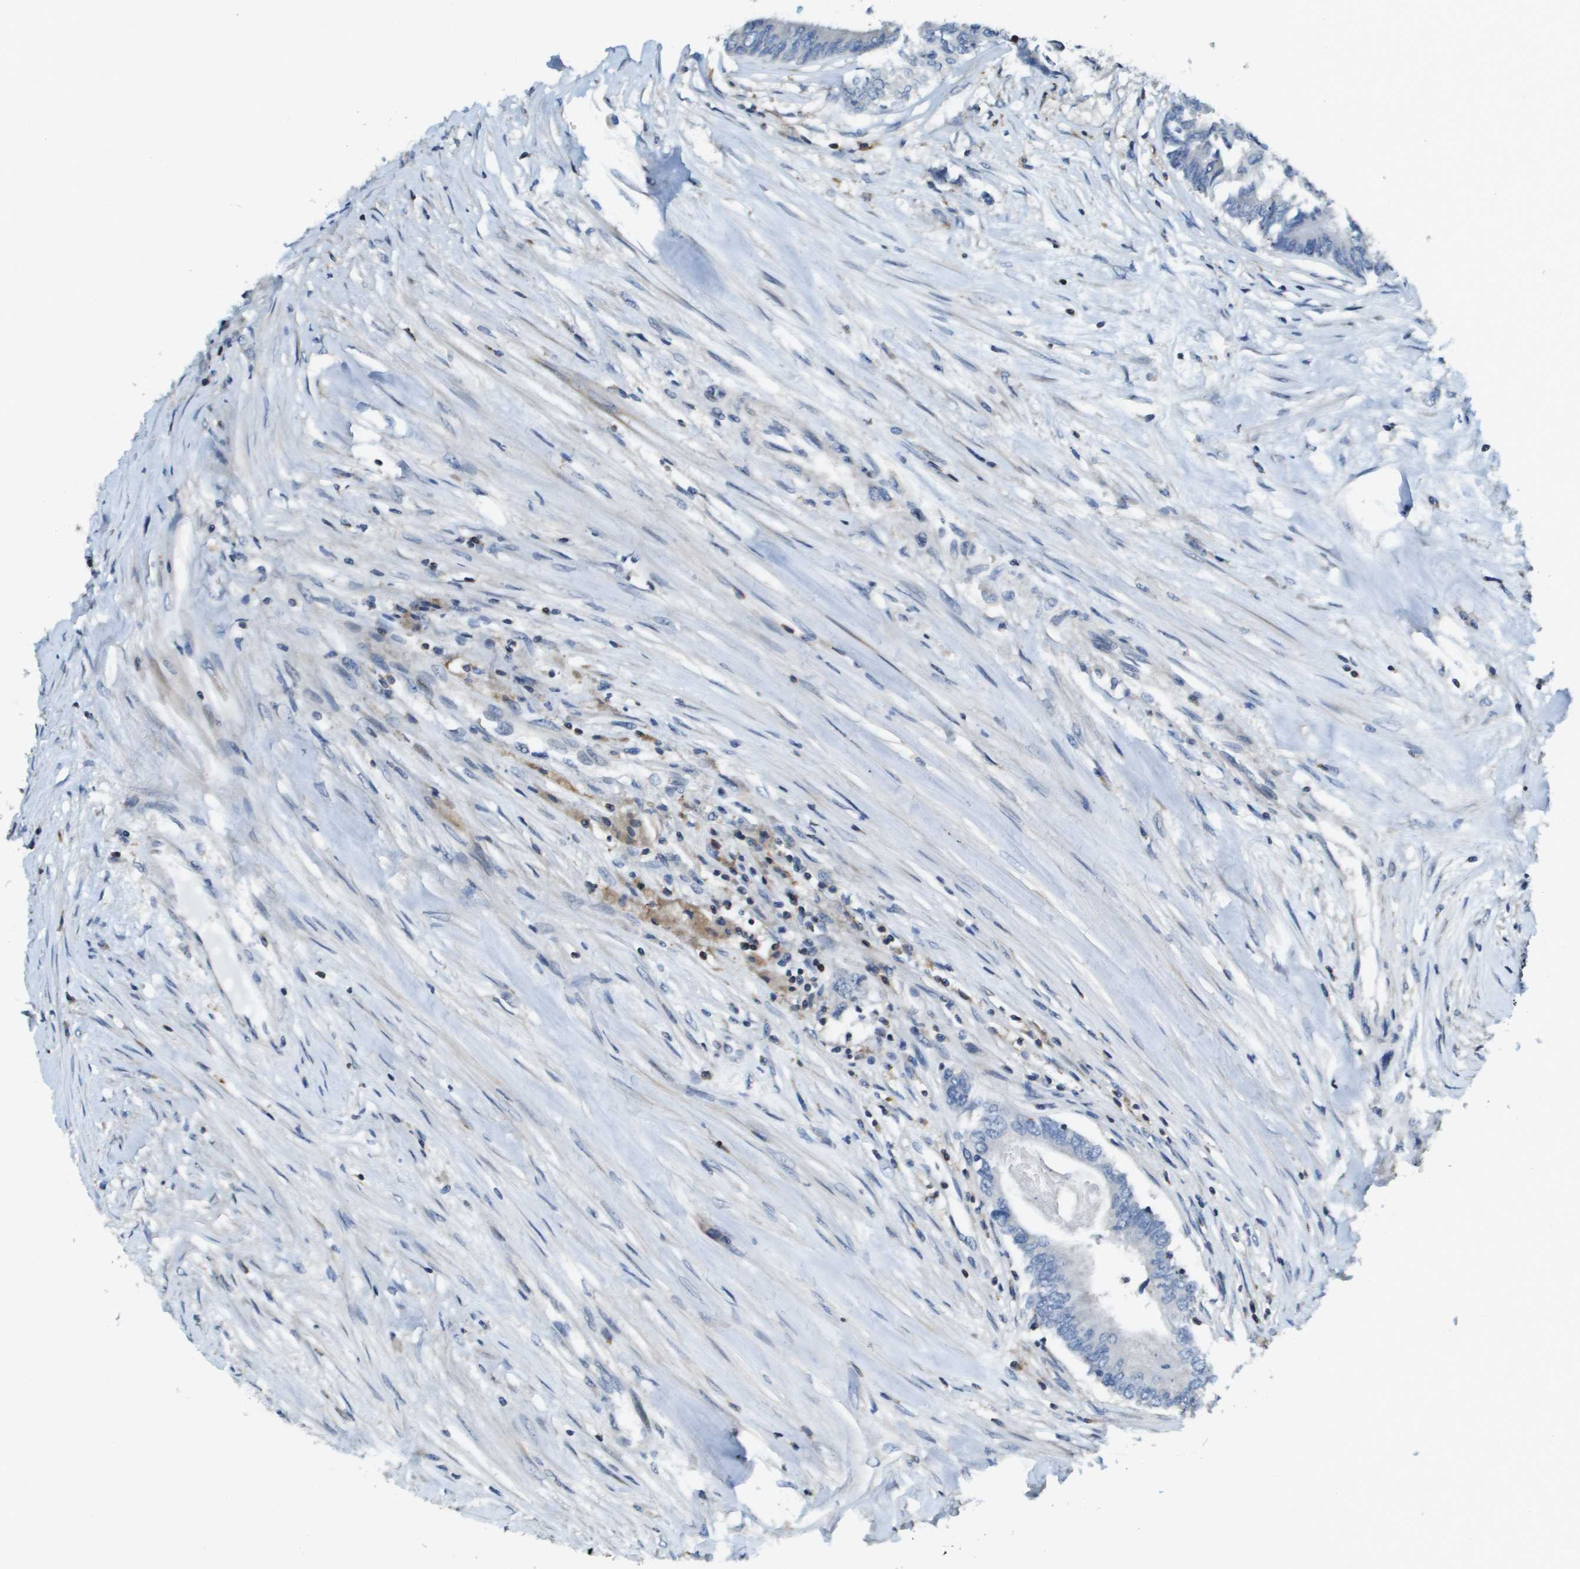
{"staining": {"intensity": "negative", "quantity": "none", "location": "none"}, "tissue": "colorectal cancer", "cell_type": "Tumor cells", "image_type": "cancer", "snomed": [{"axis": "morphology", "description": "Adenocarcinoma, NOS"}, {"axis": "topography", "description": "Rectum"}], "caption": "DAB (3,3'-diaminobenzidine) immunohistochemical staining of human adenocarcinoma (colorectal) displays no significant positivity in tumor cells.", "gene": "SCN4B", "patient": {"sex": "male", "age": 63}}